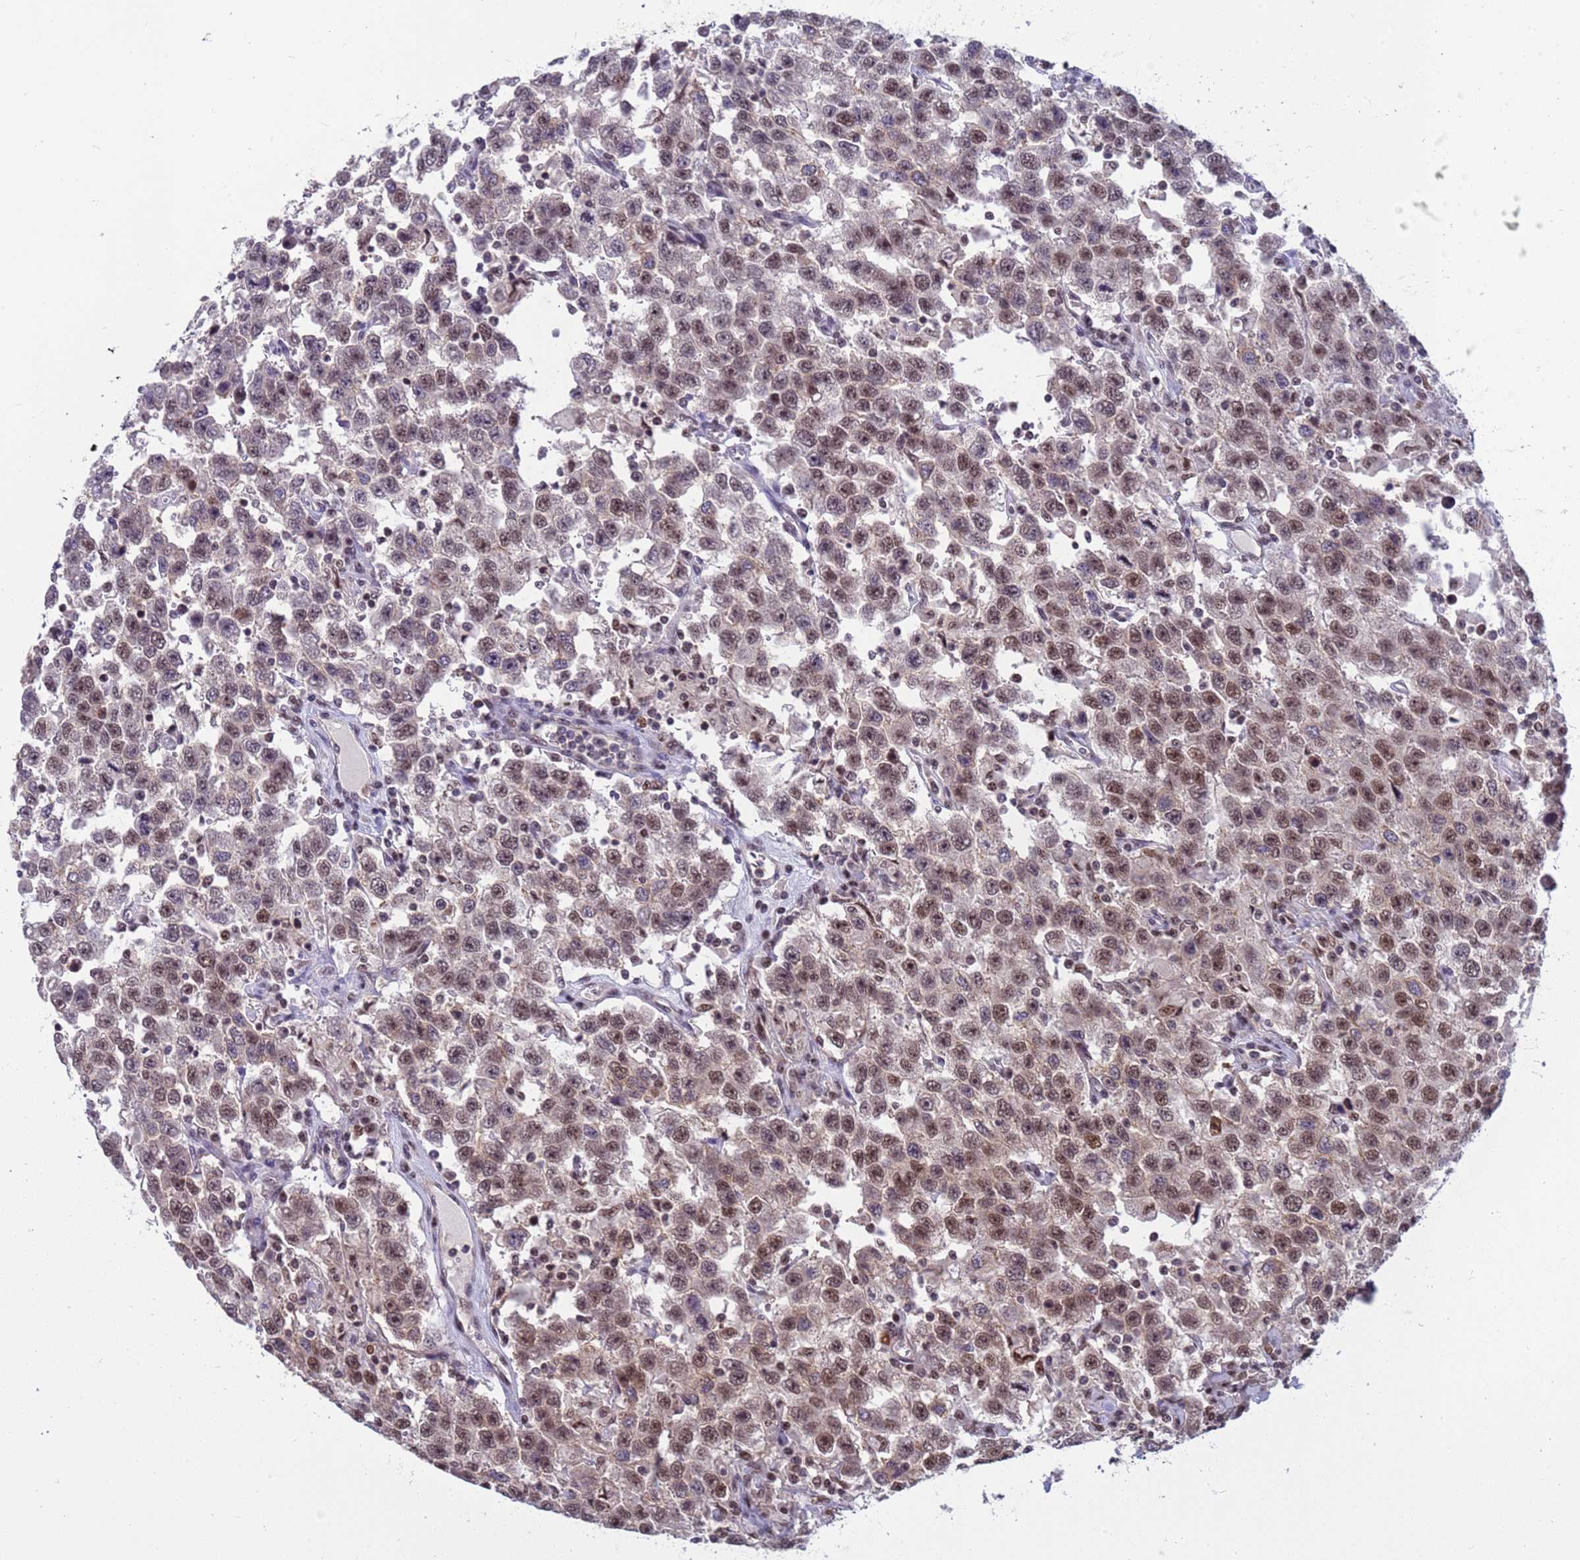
{"staining": {"intensity": "moderate", "quantity": "25%-75%", "location": "nuclear"}, "tissue": "testis cancer", "cell_type": "Tumor cells", "image_type": "cancer", "snomed": [{"axis": "morphology", "description": "Seminoma, NOS"}, {"axis": "topography", "description": "Testis"}], "caption": "High-magnification brightfield microscopy of testis cancer stained with DAB (3,3'-diaminobenzidine) (brown) and counterstained with hematoxylin (blue). tumor cells exhibit moderate nuclear expression is appreciated in about25%-75% of cells.", "gene": "NSL1", "patient": {"sex": "male", "age": 41}}